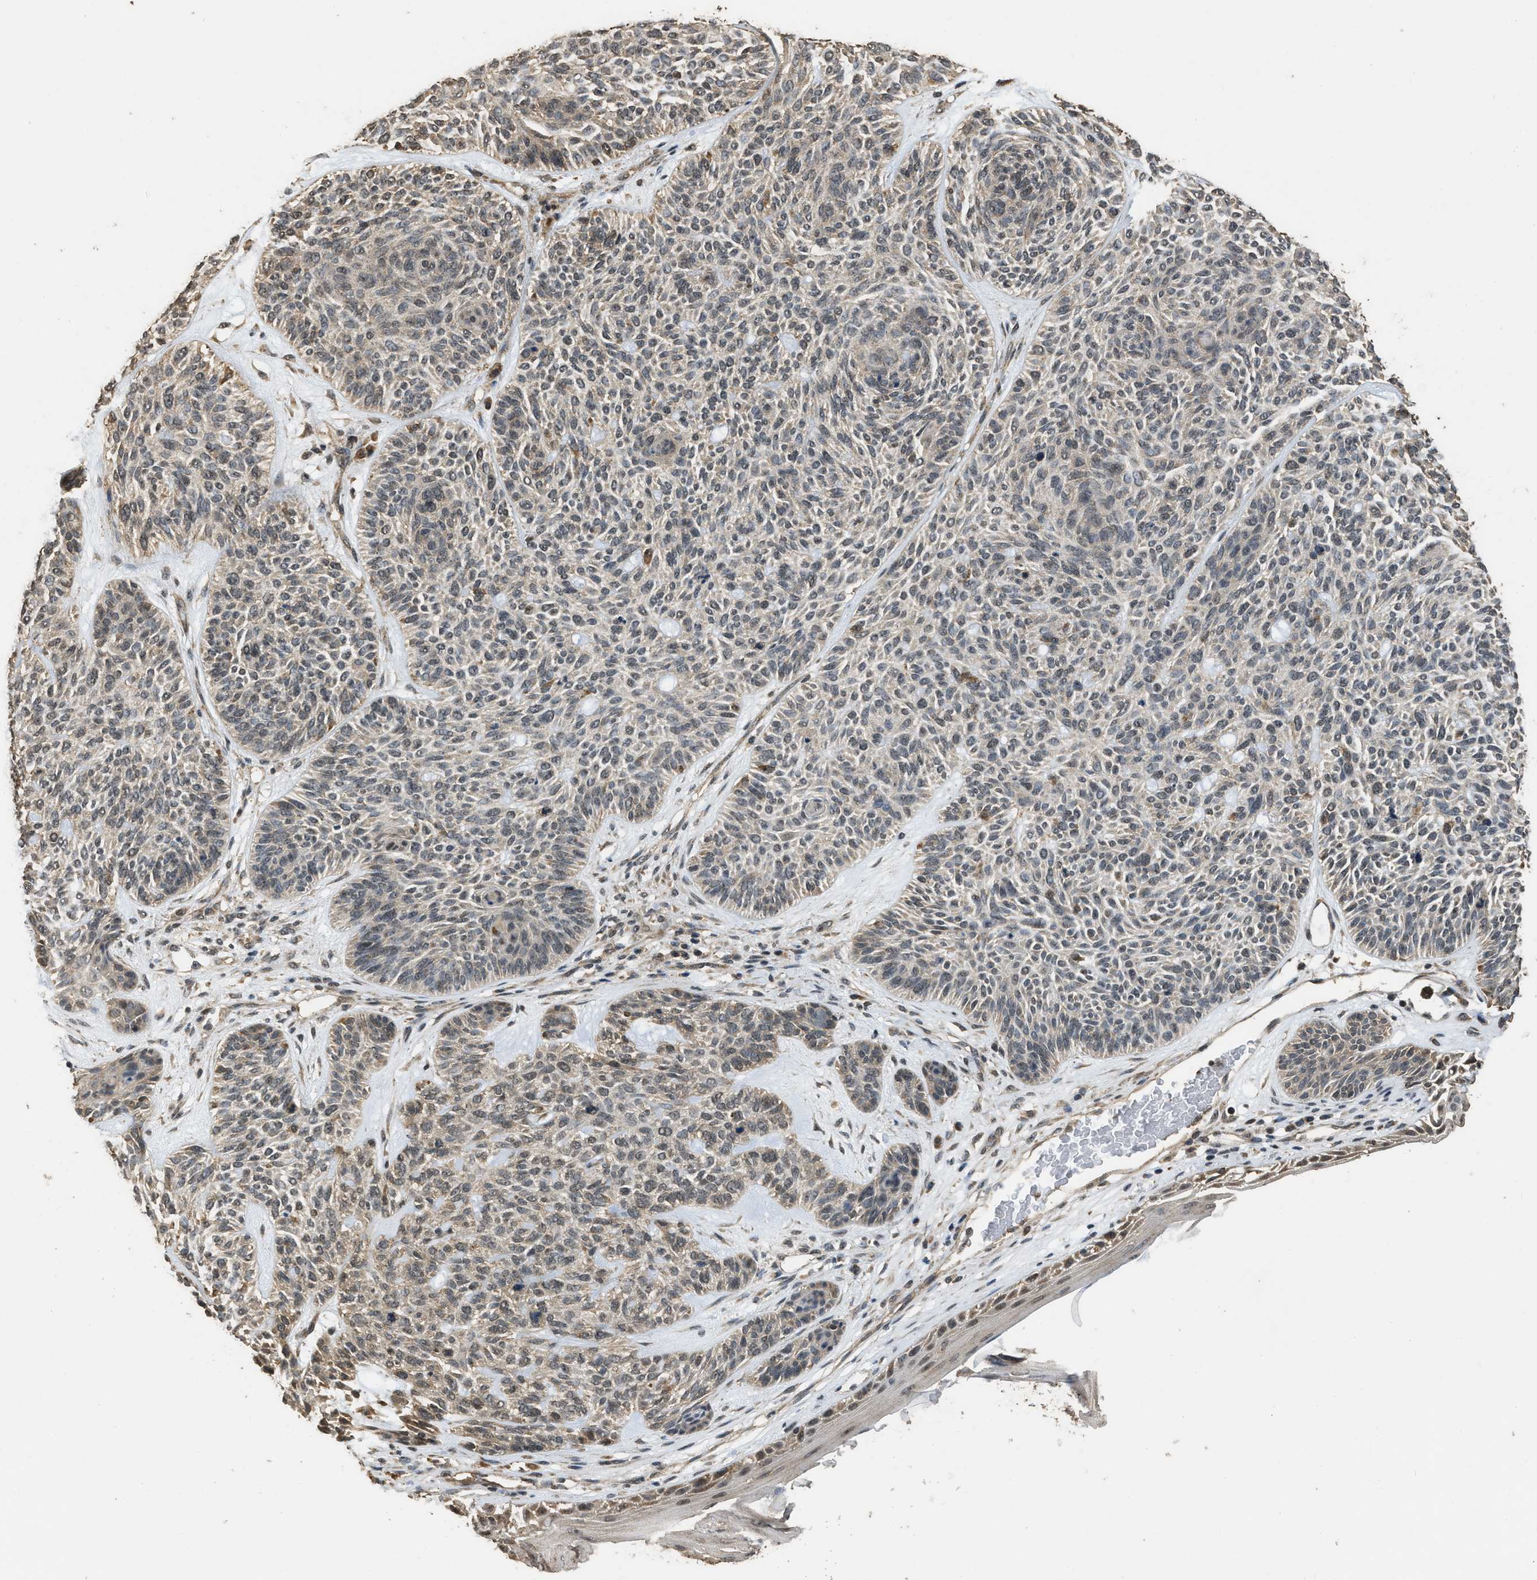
{"staining": {"intensity": "weak", "quantity": ">75%", "location": "cytoplasmic/membranous"}, "tissue": "skin cancer", "cell_type": "Tumor cells", "image_type": "cancer", "snomed": [{"axis": "morphology", "description": "Basal cell carcinoma"}, {"axis": "topography", "description": "Skin"}], "caption": "Immunohistochemical staining of human basal cell carcinoma (skin) exhibits weak cytoplasmic/membranous protein expression in approximately >75% of tumor cells. The staining is performed using DAB (3,3'-diaminobenzidine) brown chromogen to label protein expression. The nuclei are counter-stained blue using hematoxylin.", "gene": "DENND6B", "patient": {"sex": "male", "age": 55}}